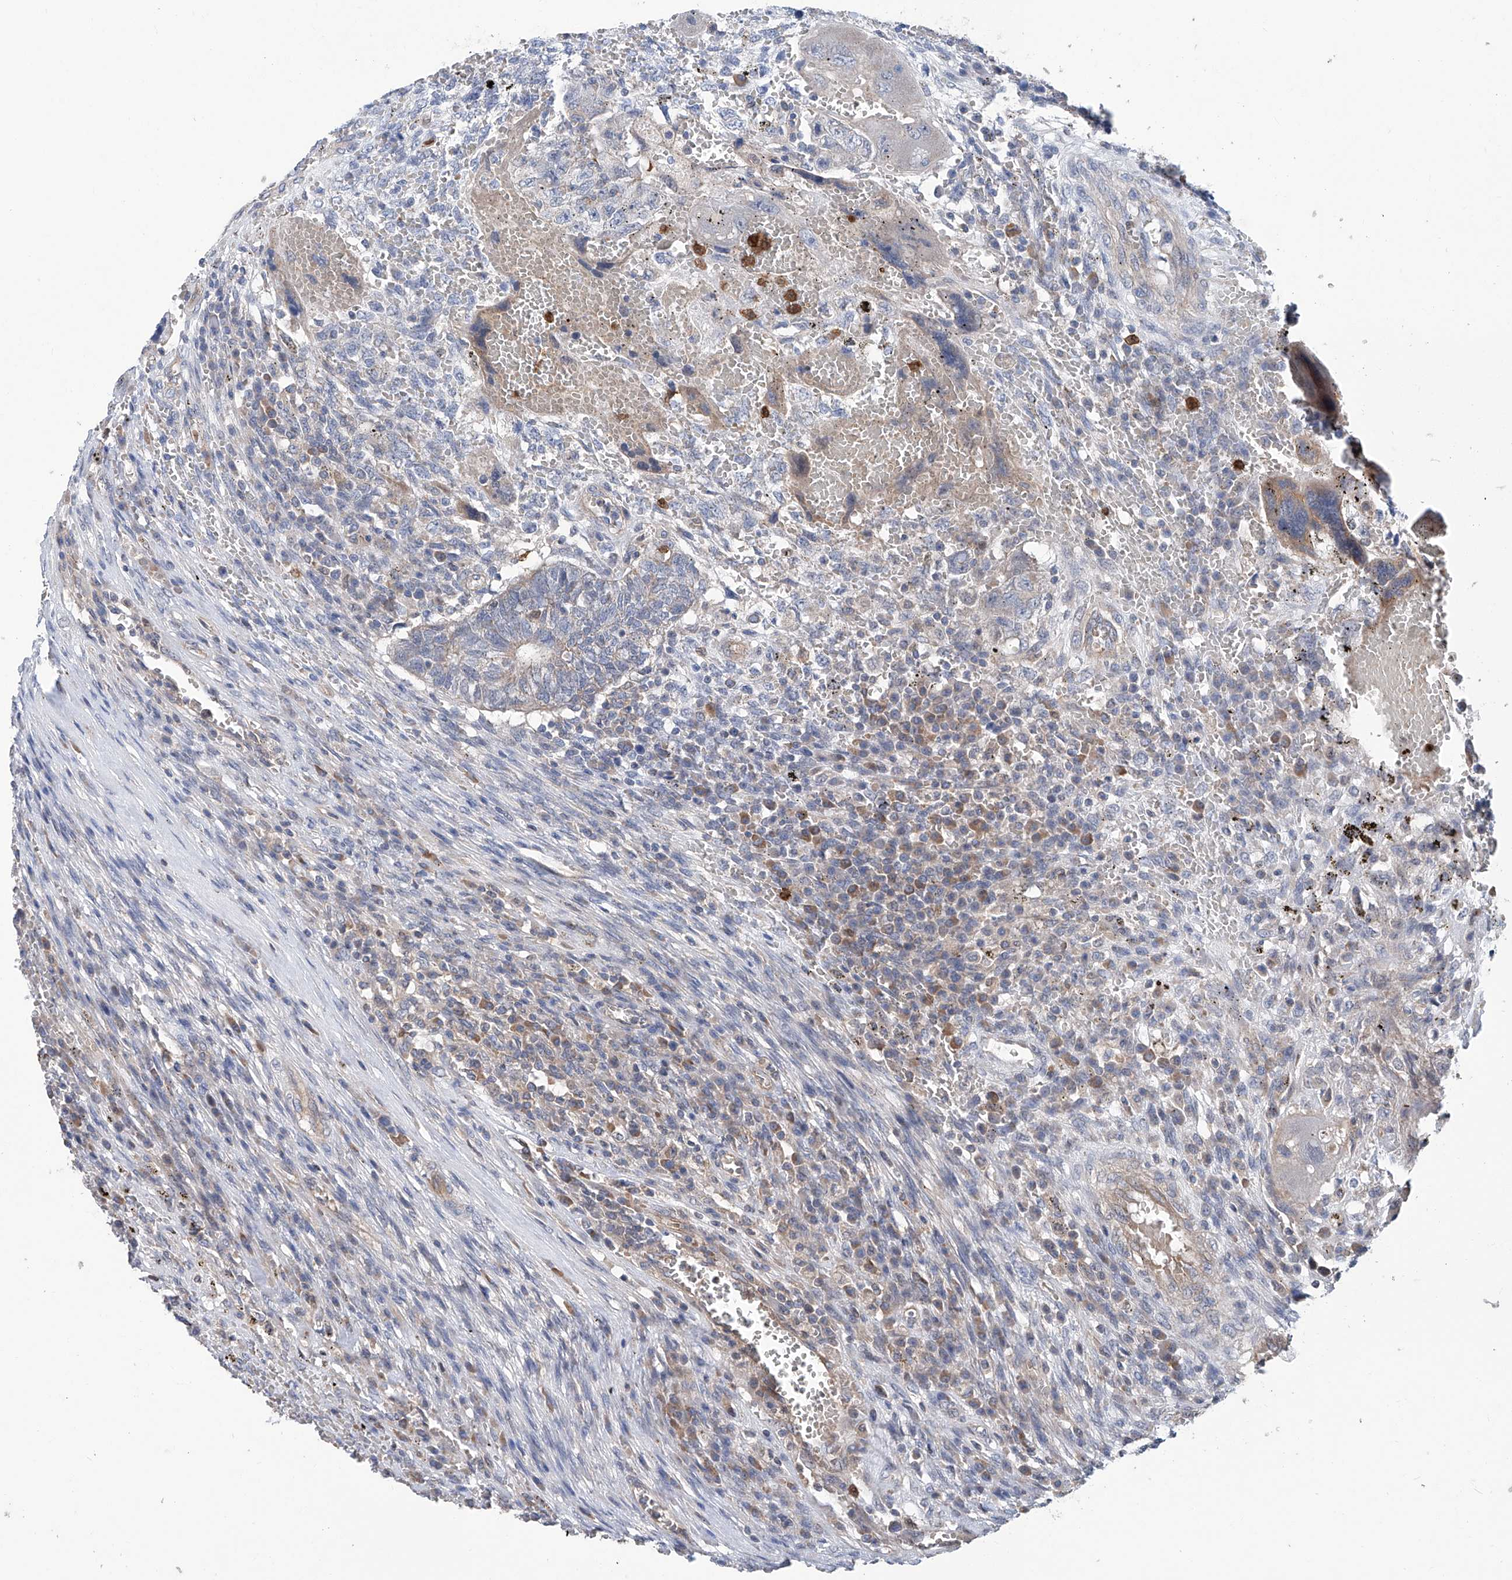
{"staining": {"intensity": "negative", "quantity": "none", "location": "none"}, "tissue": "testis cancer", "cell_type": "Tumor cells", "image_type": "cancer", "snomed": [{"axis": "morphology", "description": "Carcinoma, Embryonal, NOS"}, {"axis": "topography", "description": "Testis"}], "caption": "The micrograph exhibits no significant expression in tumor cells of testis embryonal carcinoma.", "gene": "EIF2D", "patient": {"sex": "male", "age": 26}}